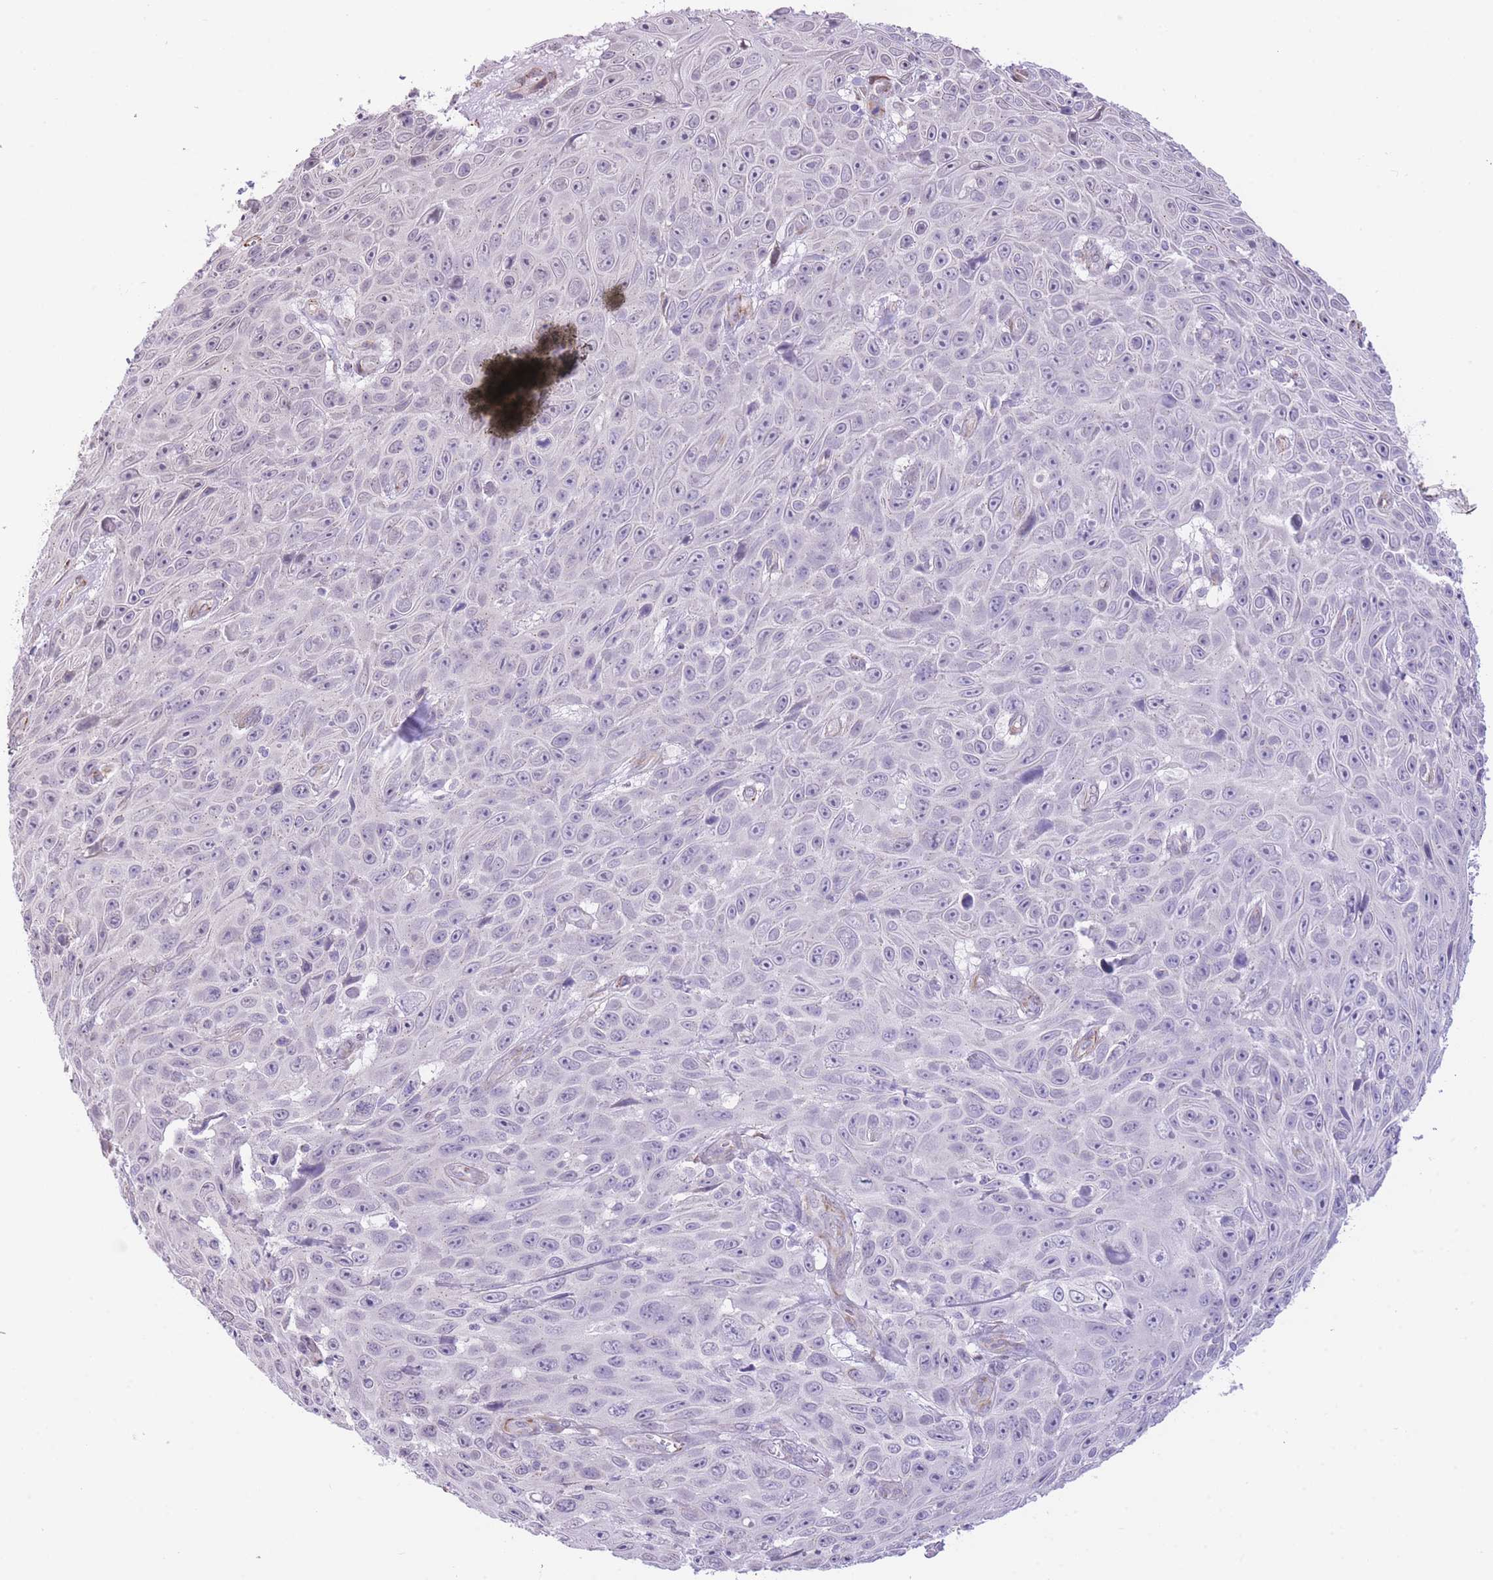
{"staining": {"intensity": "negative", "quantity": "none", "location": "none"}, "tissue": "skin cancer", "cell_type": "Tumor cells", "image_type": "cancer", "snomed": [{"axis": "morphology", "description": "Squamous cell carcinoma, NOS"}, {"axis": "topography", "description": "Skin"}], "caption": "Skin squamous cell carcinoma was stained to show a protein in brown. There is no significant staining in tumor cells.", "gene": "PSG8", "patient": {"sex": "male", "age": 82}}